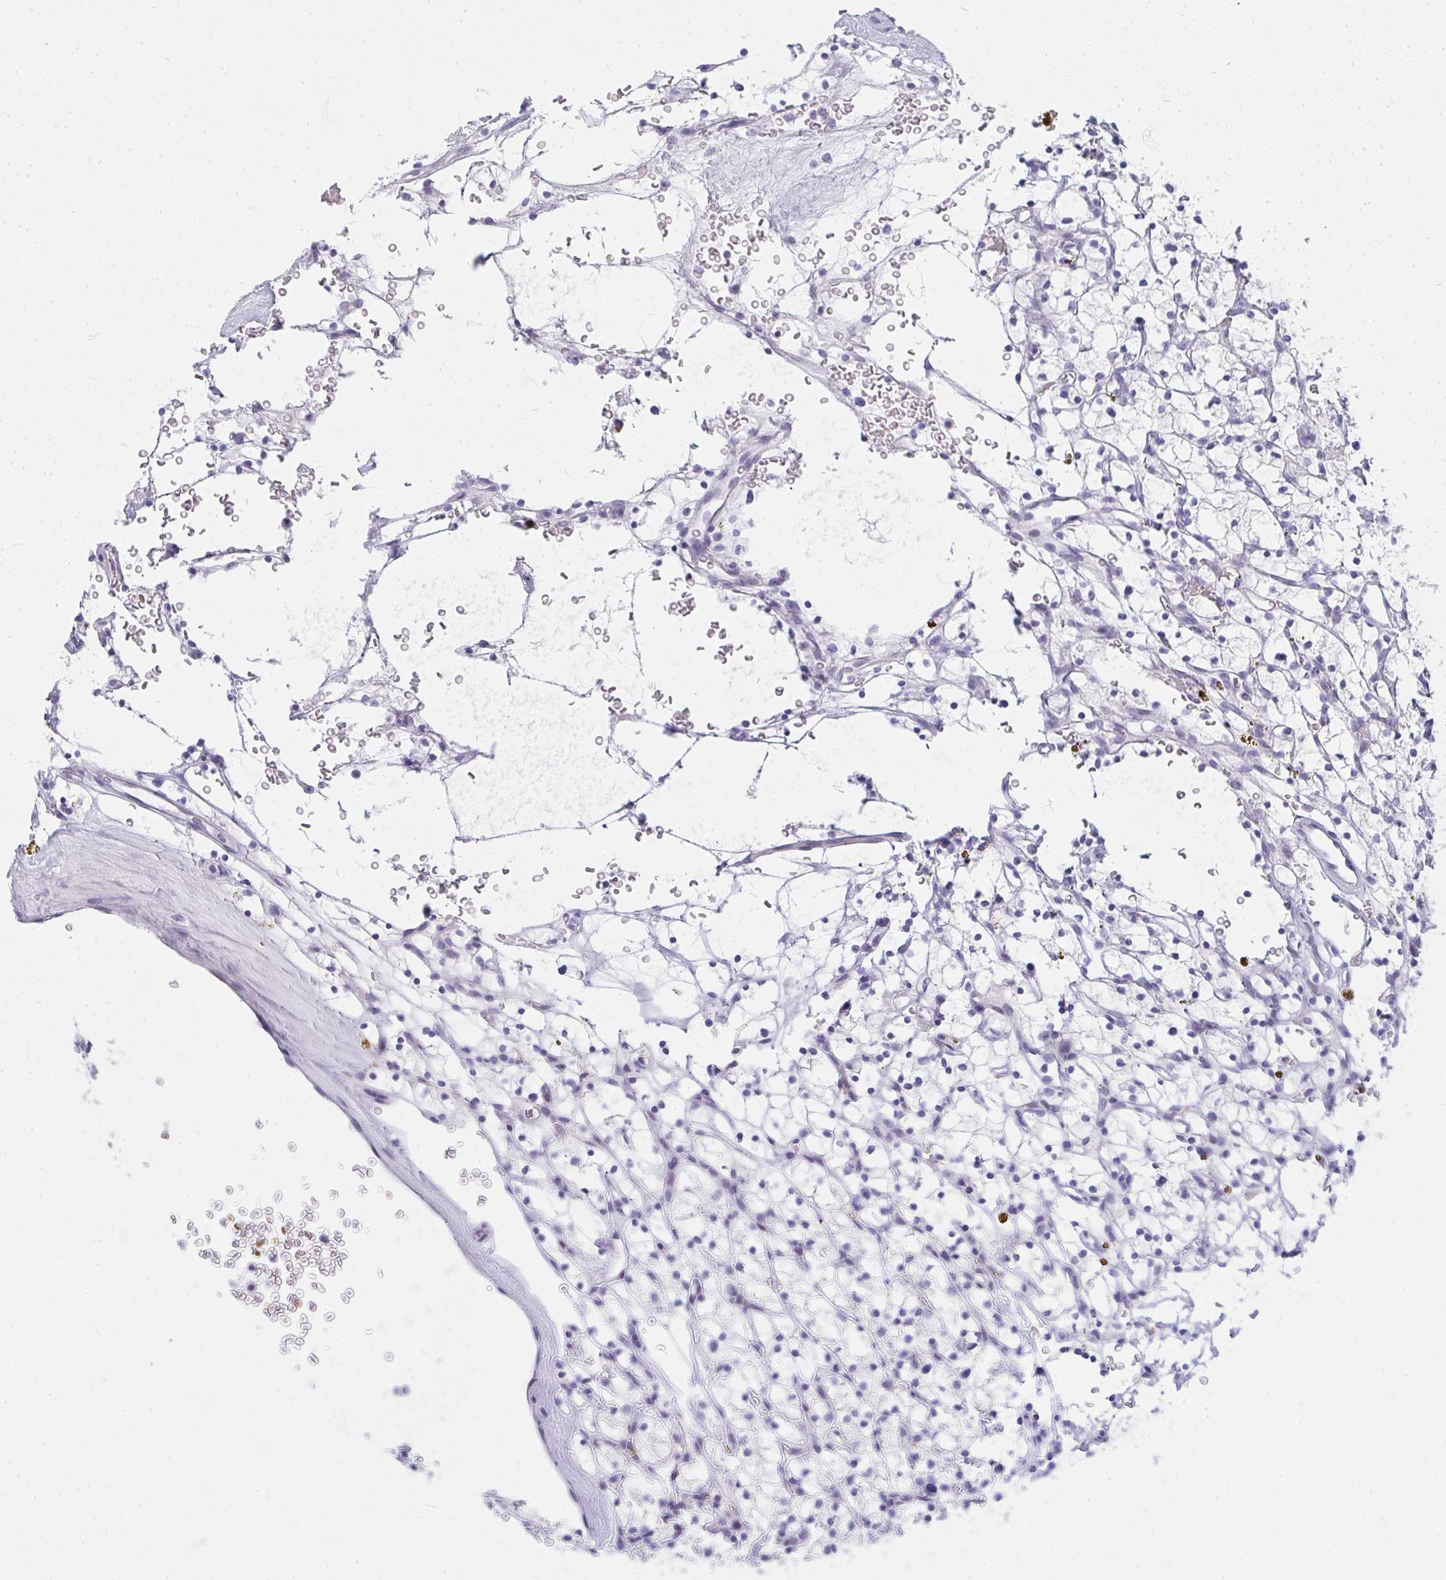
{"staining": {"intensity": "negative", "quantity": "none", "location": "none"}, "tissue": "renal cancer", "cell_type": "Tumor cells", "image_type": "cancer", "snomed": [{"axis": "morphology", "description": "Adenocarcinoma, NOS"}, {"axis": "topography", "description": "Kidney"}], "caption": "Adenocarcinoma (renal) stained for a protein using immunohistochemistry (IHC) shows no staining tumor cells.", "gene": "ZNF182", "patient": {"sex": "female", "age": 64}}